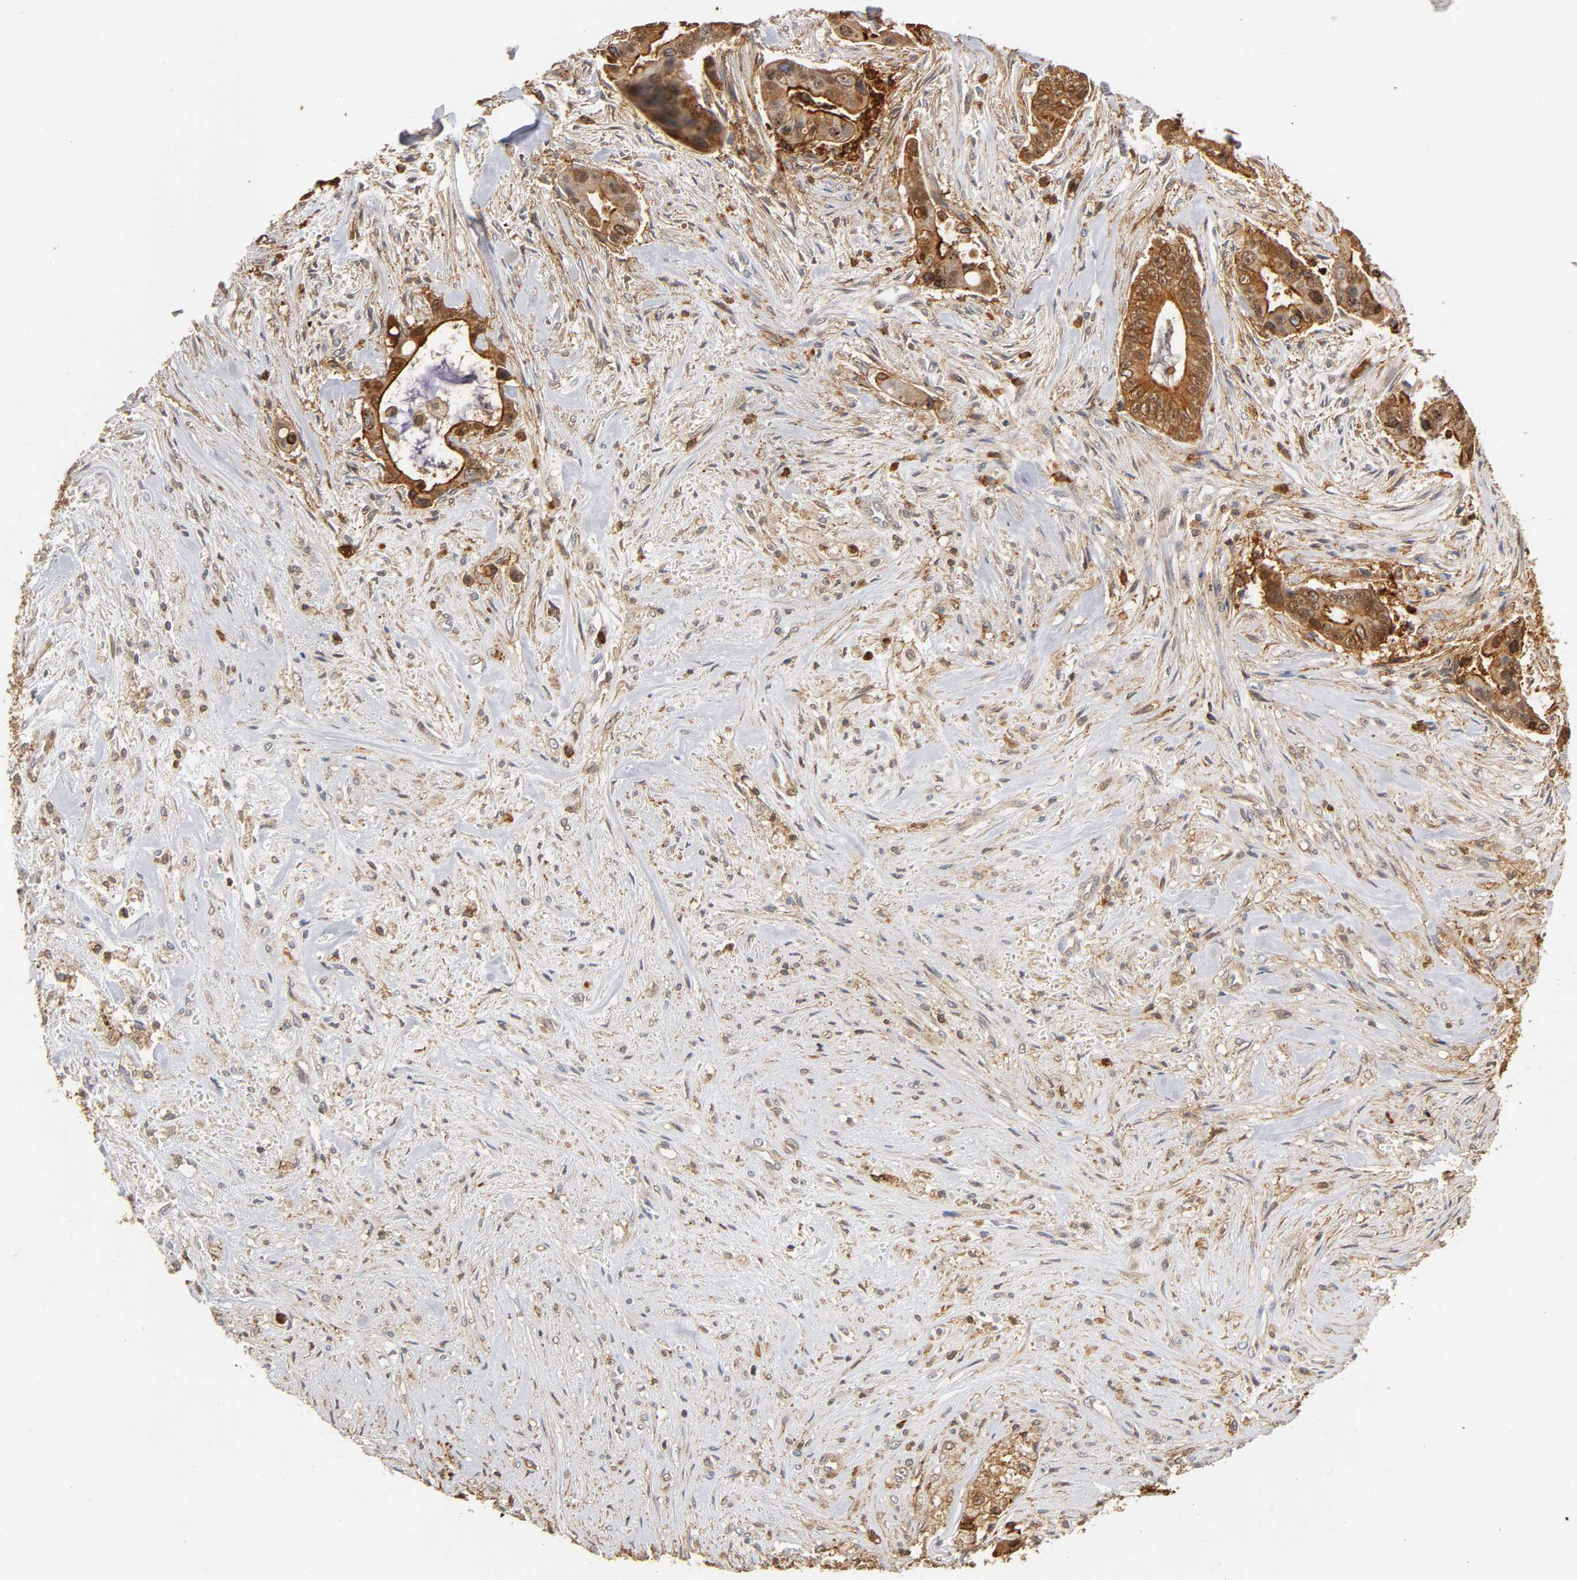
{"staining": {"intensity": "moderate", "quantity": ">75%", "location": "cytoplasmic/membranous,nuclear"}, "tissue": "liver cancer", "cell_type": "Tumor cells", "image_type": "cancer", "snomed": [{"axis": "morphology", "description": "Cholangiocarcinoma"}, {"axis": "topography", "description": "Liver"}], "caption": "Human liver cancer (cholangiocarcinoma) stained with a brown dye demonstrates moderate cytoplasmic/membranous and nuclear positive positivity in about >75% of tumor cells.", "gene": "ANXA11", "patient": {"sex": "female", "age": 55}}